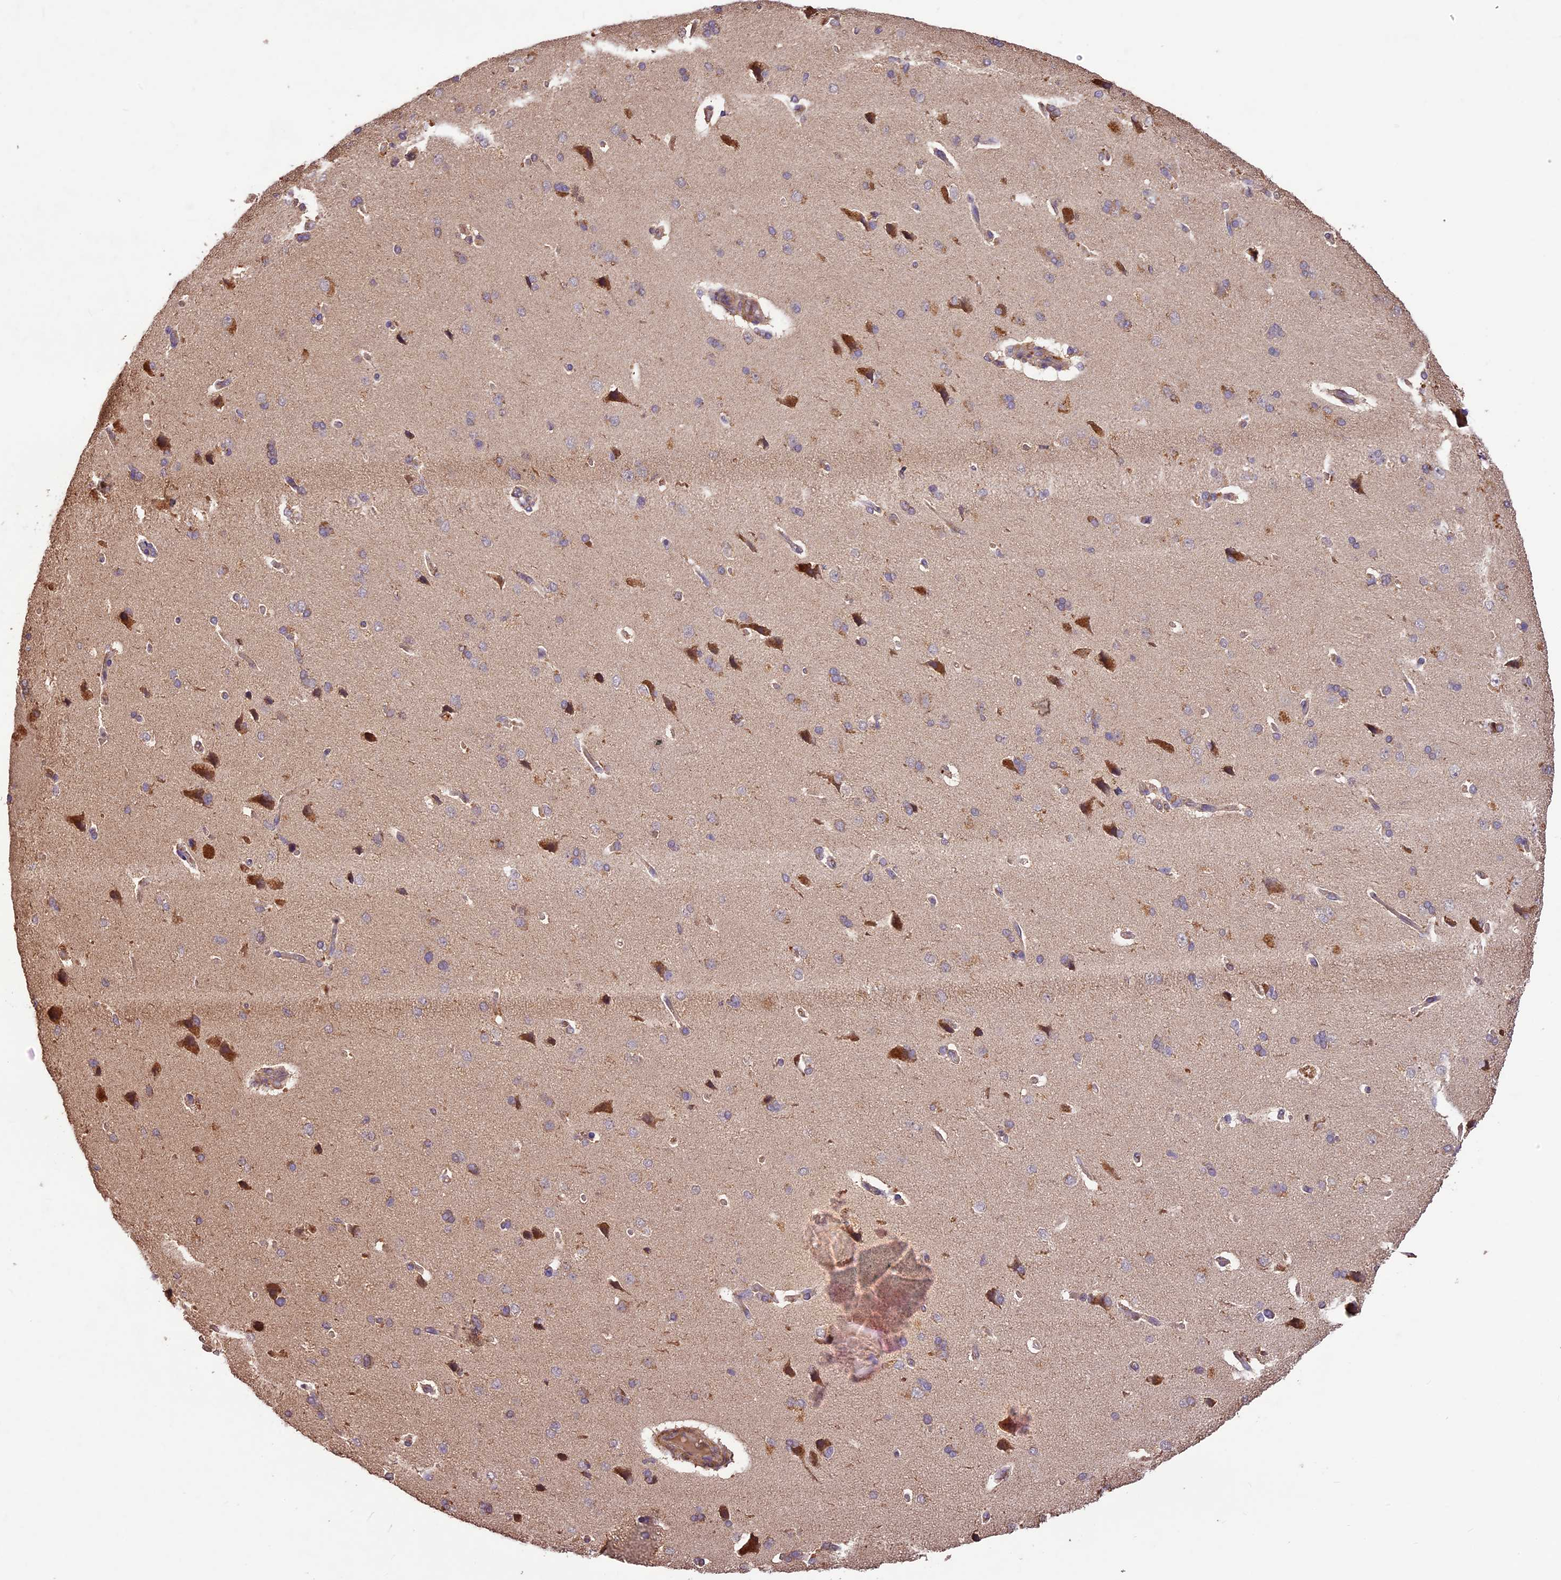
{"staining": {"intensity": "weak", "quantity": ">75%", "location": "cytoplasmic/membranous"}, "tissue": "cerebral cortex", "cell_type": "Endothelial cells", "image_type": "normal", "snomed": [{"axis": "morphology", "description": "Normal tissue, NOS"}, {"axis": "topography", "description": "Cerebral cortex"}], "caption": "Normal cerebral cortex exhibits weak cytoplasmic/membranous expression in about >75% of endothelial cells, visualized by immunohistochemistry. The protein is shown in brown color, while the nuclei are stained blue.", "gene": "CRLF1", "patient": {"sex": "male", "age": 62}}